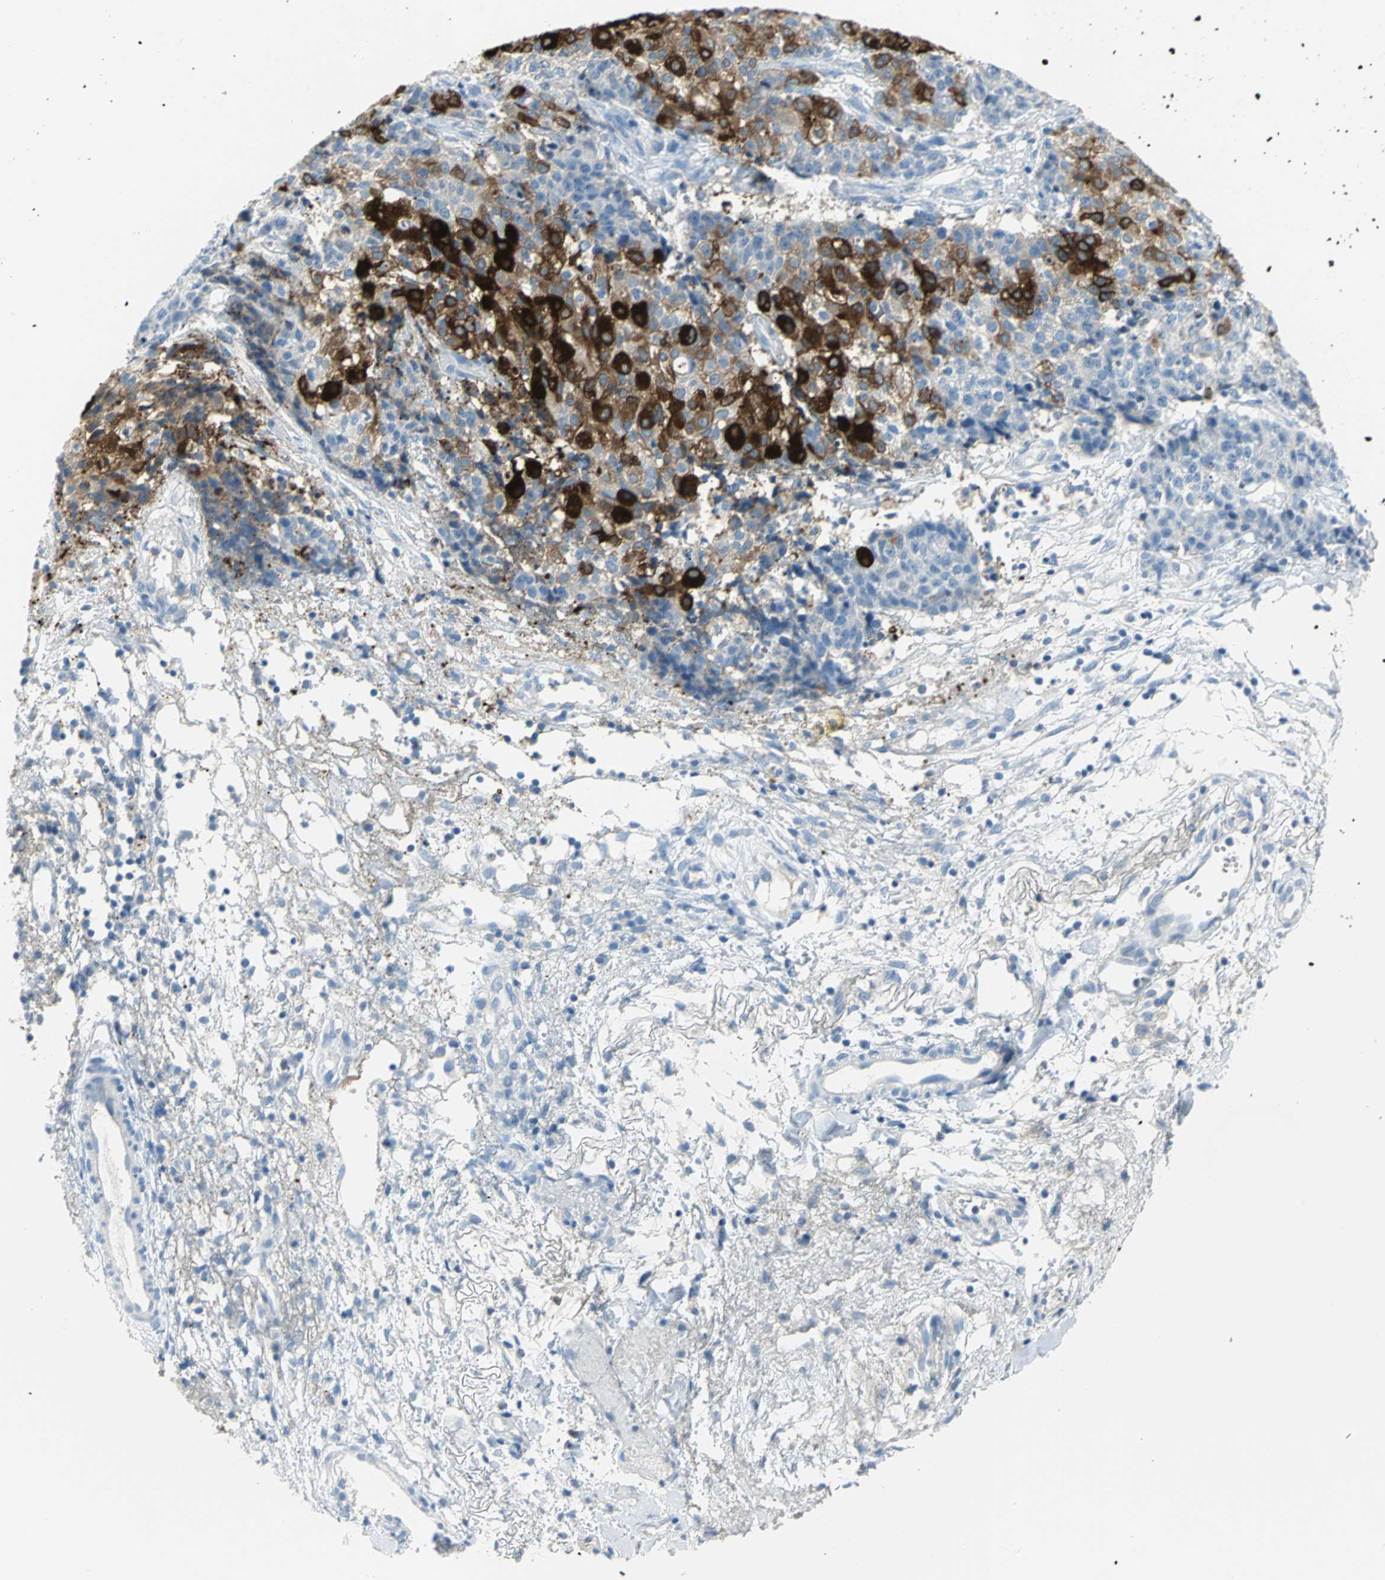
{"staining": {"intensity": "strong", "quantity": "25%-75%", "location": "cytoplasmic/membranous"}, "tissue": "ovarian cancer", "cell_type": "Tumor cells", "image_type": "cancer", "snomed": [{"axis": "morphology", "description": "Carcinoma, endometroid"}, {"axis": "topography", "description": "Ovary"}], "caption": "Ovarian endometroid carcinoma was stained to show a protein in brown. There is high levels of strong cytoplasmic/membranous staining in about 25%-75% of tumor cells.", "gene": "ALOX15", "patient": {"sex": "female", "age": 42}}